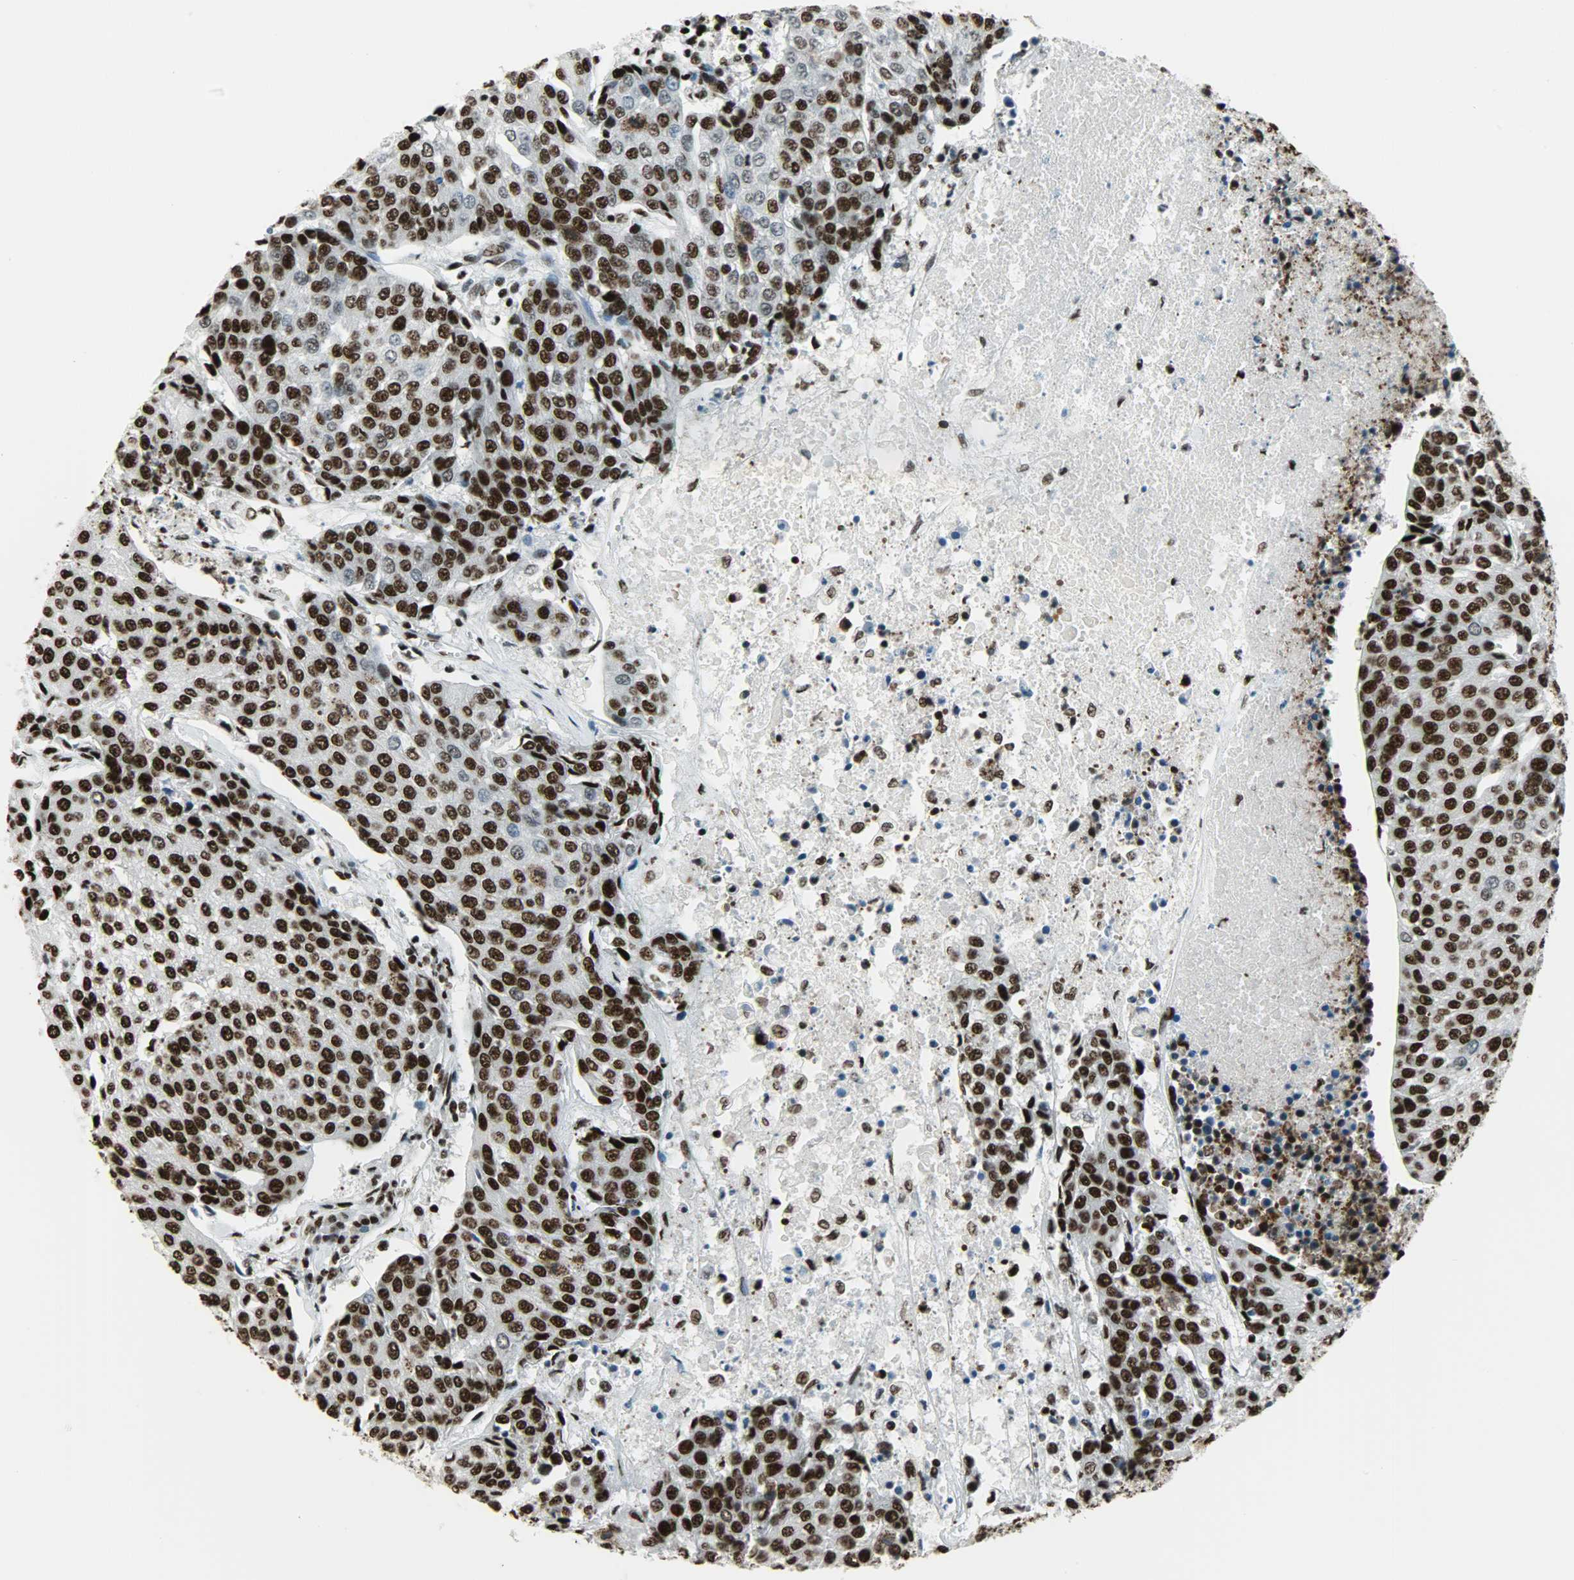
{"staining": {"intensity": "strong", "quantity": ">75%", "location": "nuclear"}, "tissue": "urothelial cancer", "cell_type": "Tumor cells", "image_type": "cancer", "snomed": [{"axis": "morphology", "description": "Urothelial carcinoma, High grade"}, {"axis": "topography", "description": "Urinary bladder"}], "caption": "IHC of high-grade urothelial carcinoma exhibits high levels of strong nuclear positivity in about >75% of tumor cells.", "gene": "SNRPA", "patient": {"sex": "female", "age": 85}}